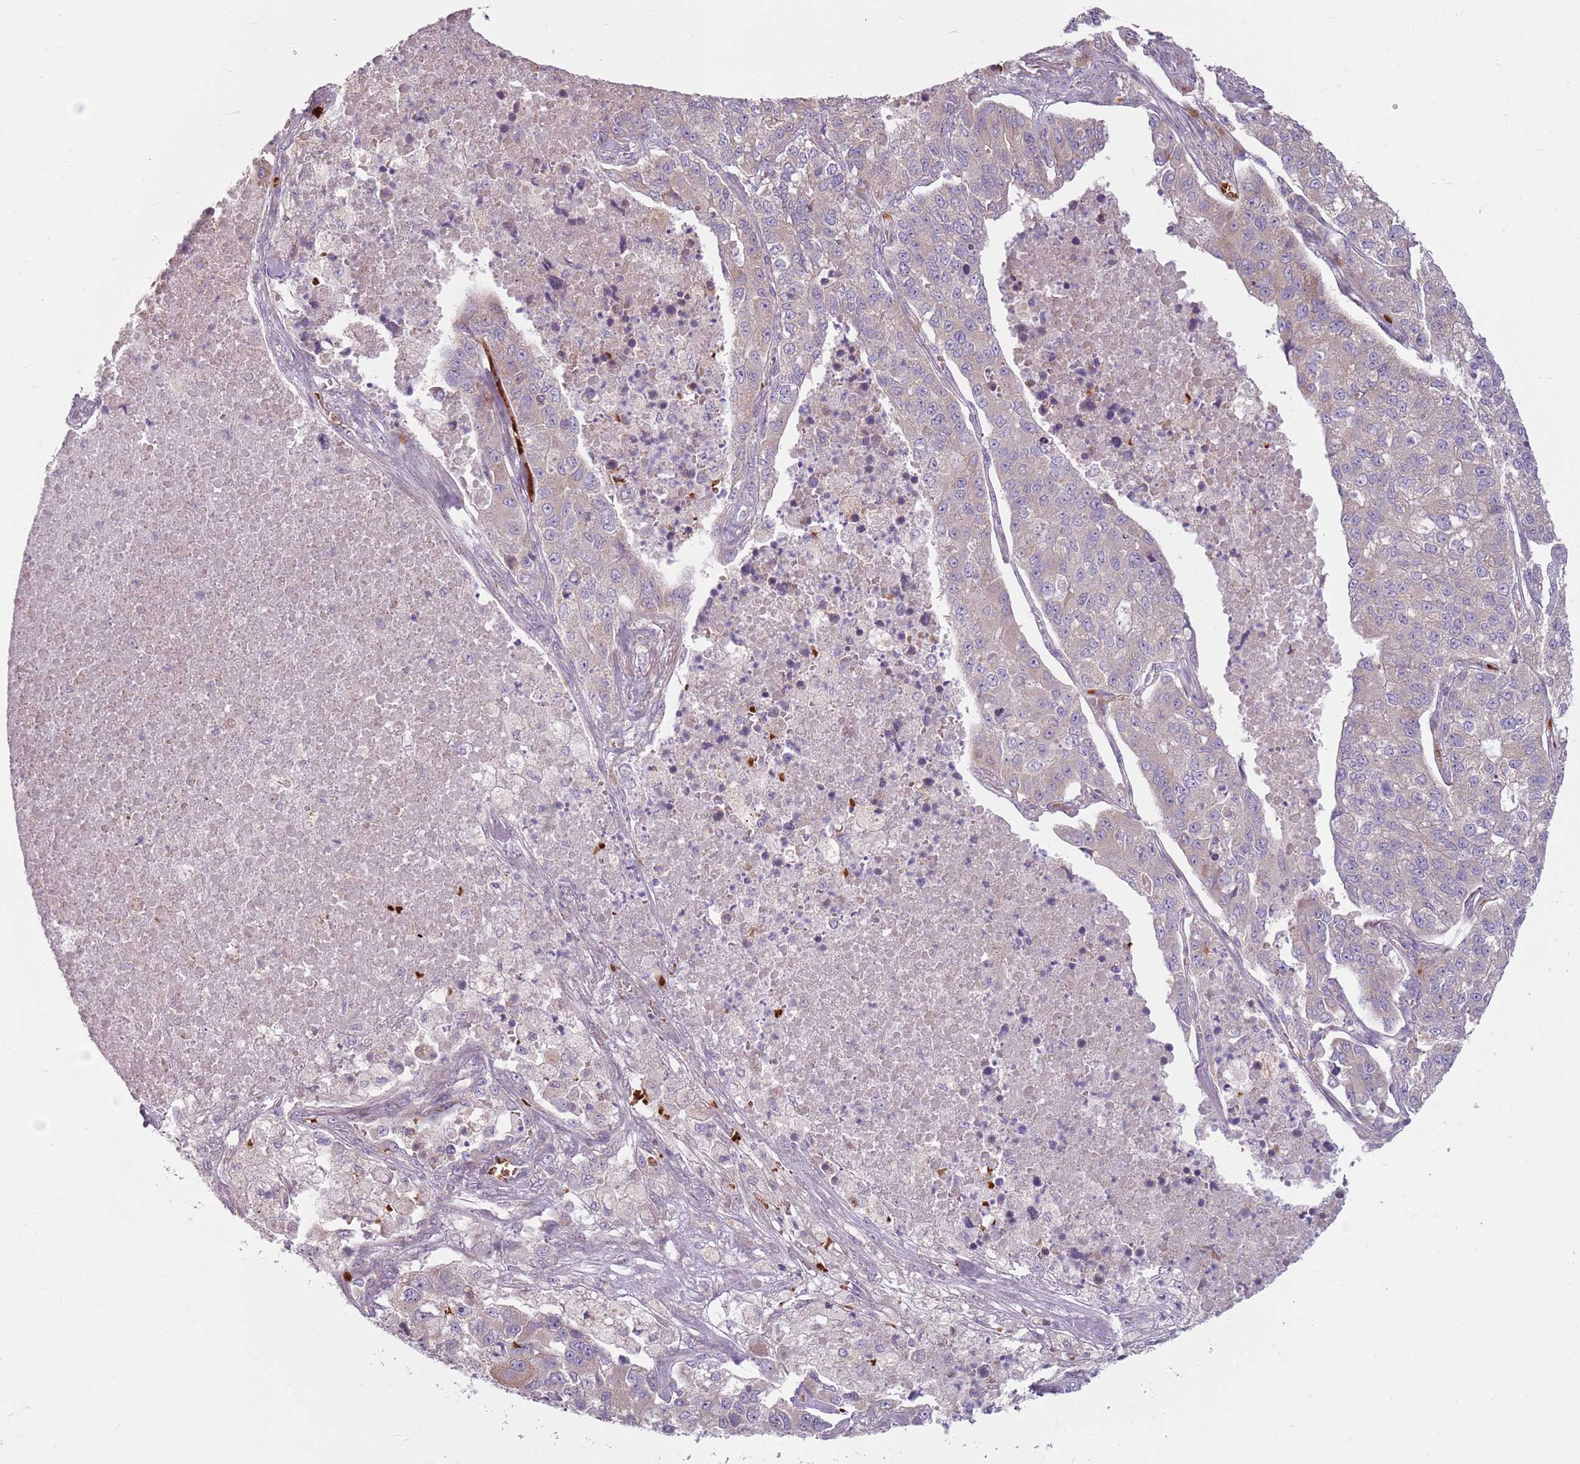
{"staining": {"intensity": "negative", "quantity": "none", "location": "none"}, "tissue": "lung cancer", "cell_type": "Tumor cells", "image_type": "cancer", "snomed": [{"axis": "morphology", "description": "Adenocarcinoma, NOS"}, {"axis": "topography", "description": "Lung"}], "caption": "Immunohistochemistry (IHC) image of neoplastic tissue: lung adenocarcinoma stained with DAB reveals no significant protein positivity in tumor cells.", "gene": "HSPA14", "patient": {"sex": "male", "age": 49}}